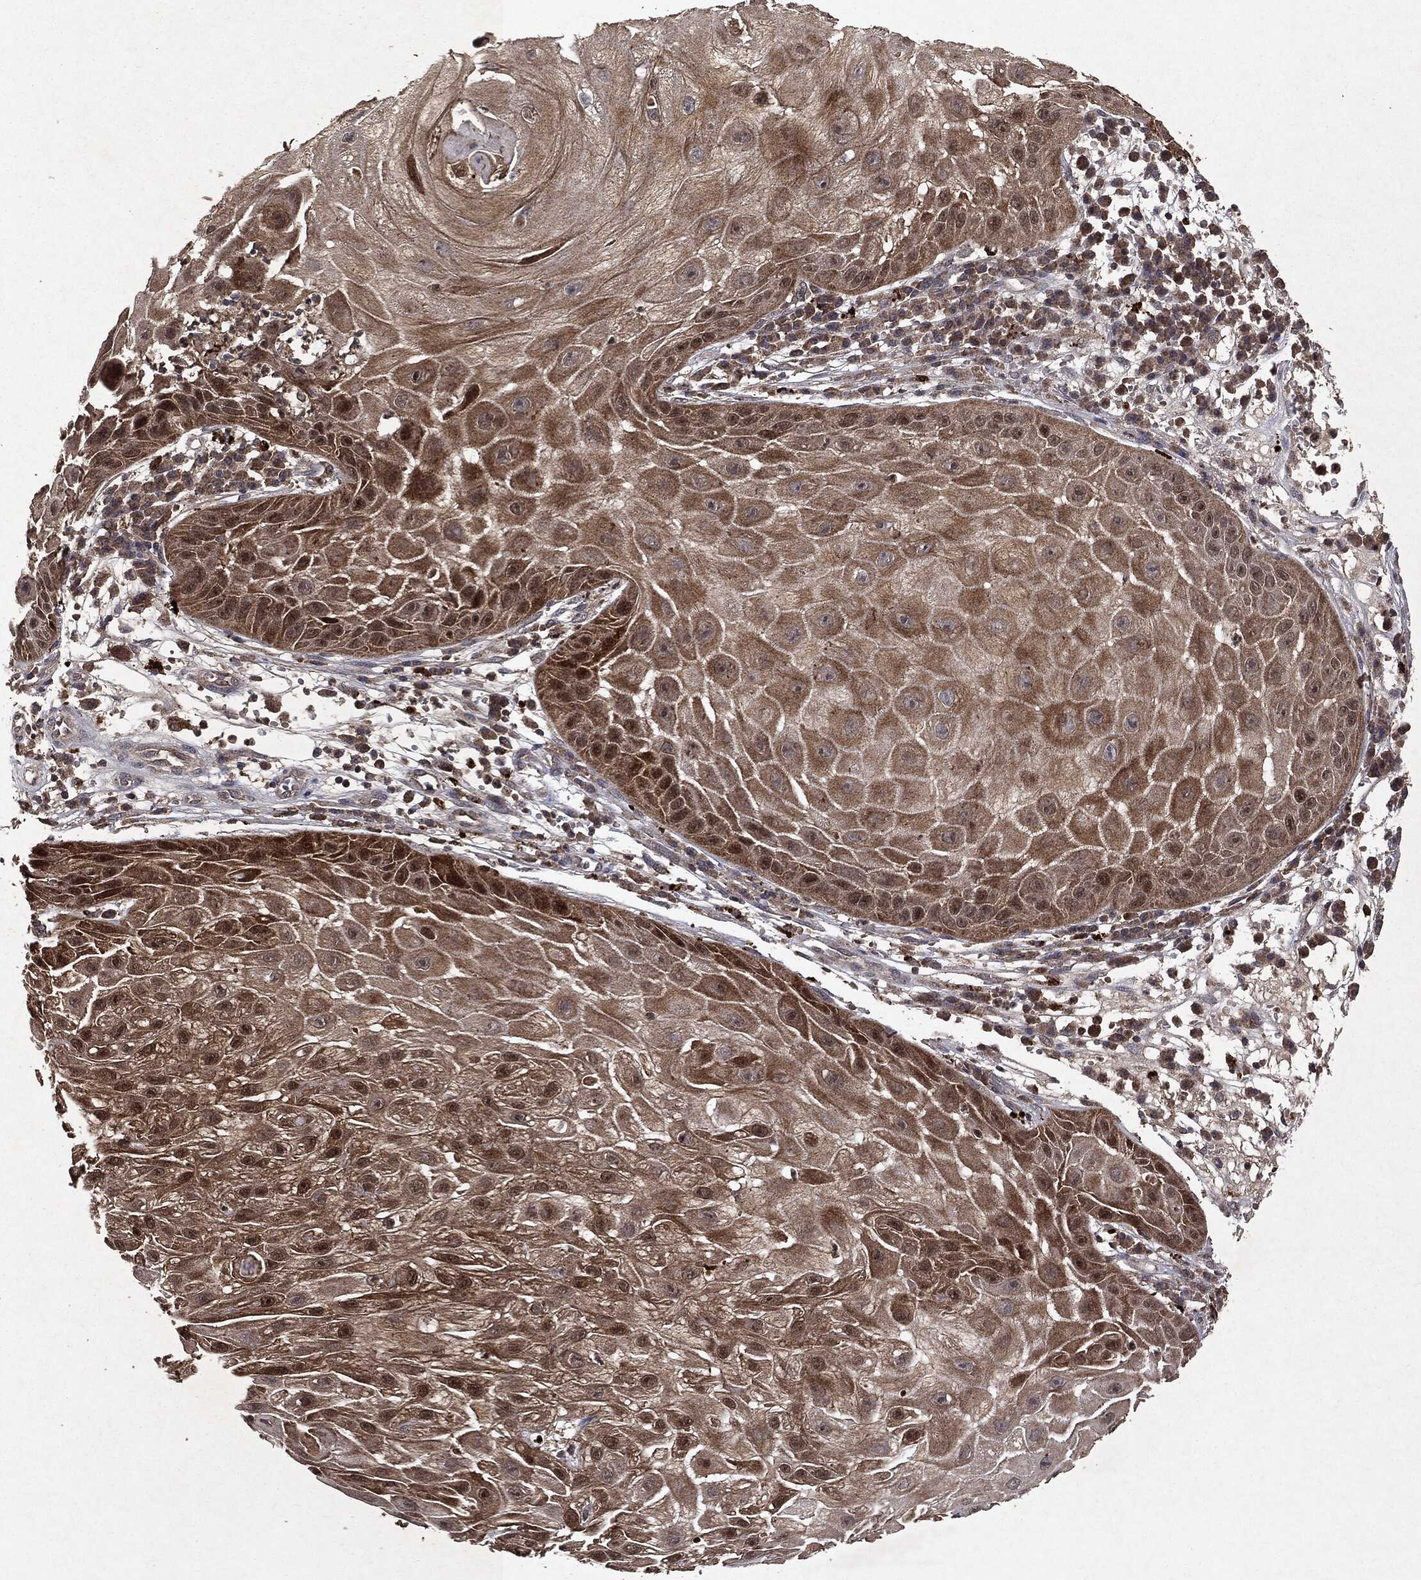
{"staining": {"intensity": "moderate", "quantity": "25%-75%", "location": "cytoplasmic/membranous,nuclear"}, "tissue": "skin cancer", "cell_type": "Tumor cells", "image_type": "cancer", "snomed": [{"axis": "morphology", "description": "Normal tissue, NOS"}, {"axis": "morphology", "description": "Squamous cell carcinoma, NOS"}, {"axis": "topography", "description": "Skin"}], "caption": "Immunohistochemistry of human skin cancer (squamous cell carcinoma) exhibits medium levels of moderate cytoplasmic/membranous and nuclear positivity in about 25%-75% of tumor cells. Immunohistochemistry (ihc) stains the protein of interest in brown and the nuclei are stained blue.", "gene": "MTOR", "patient": {"sex": "male", "age": 79}}